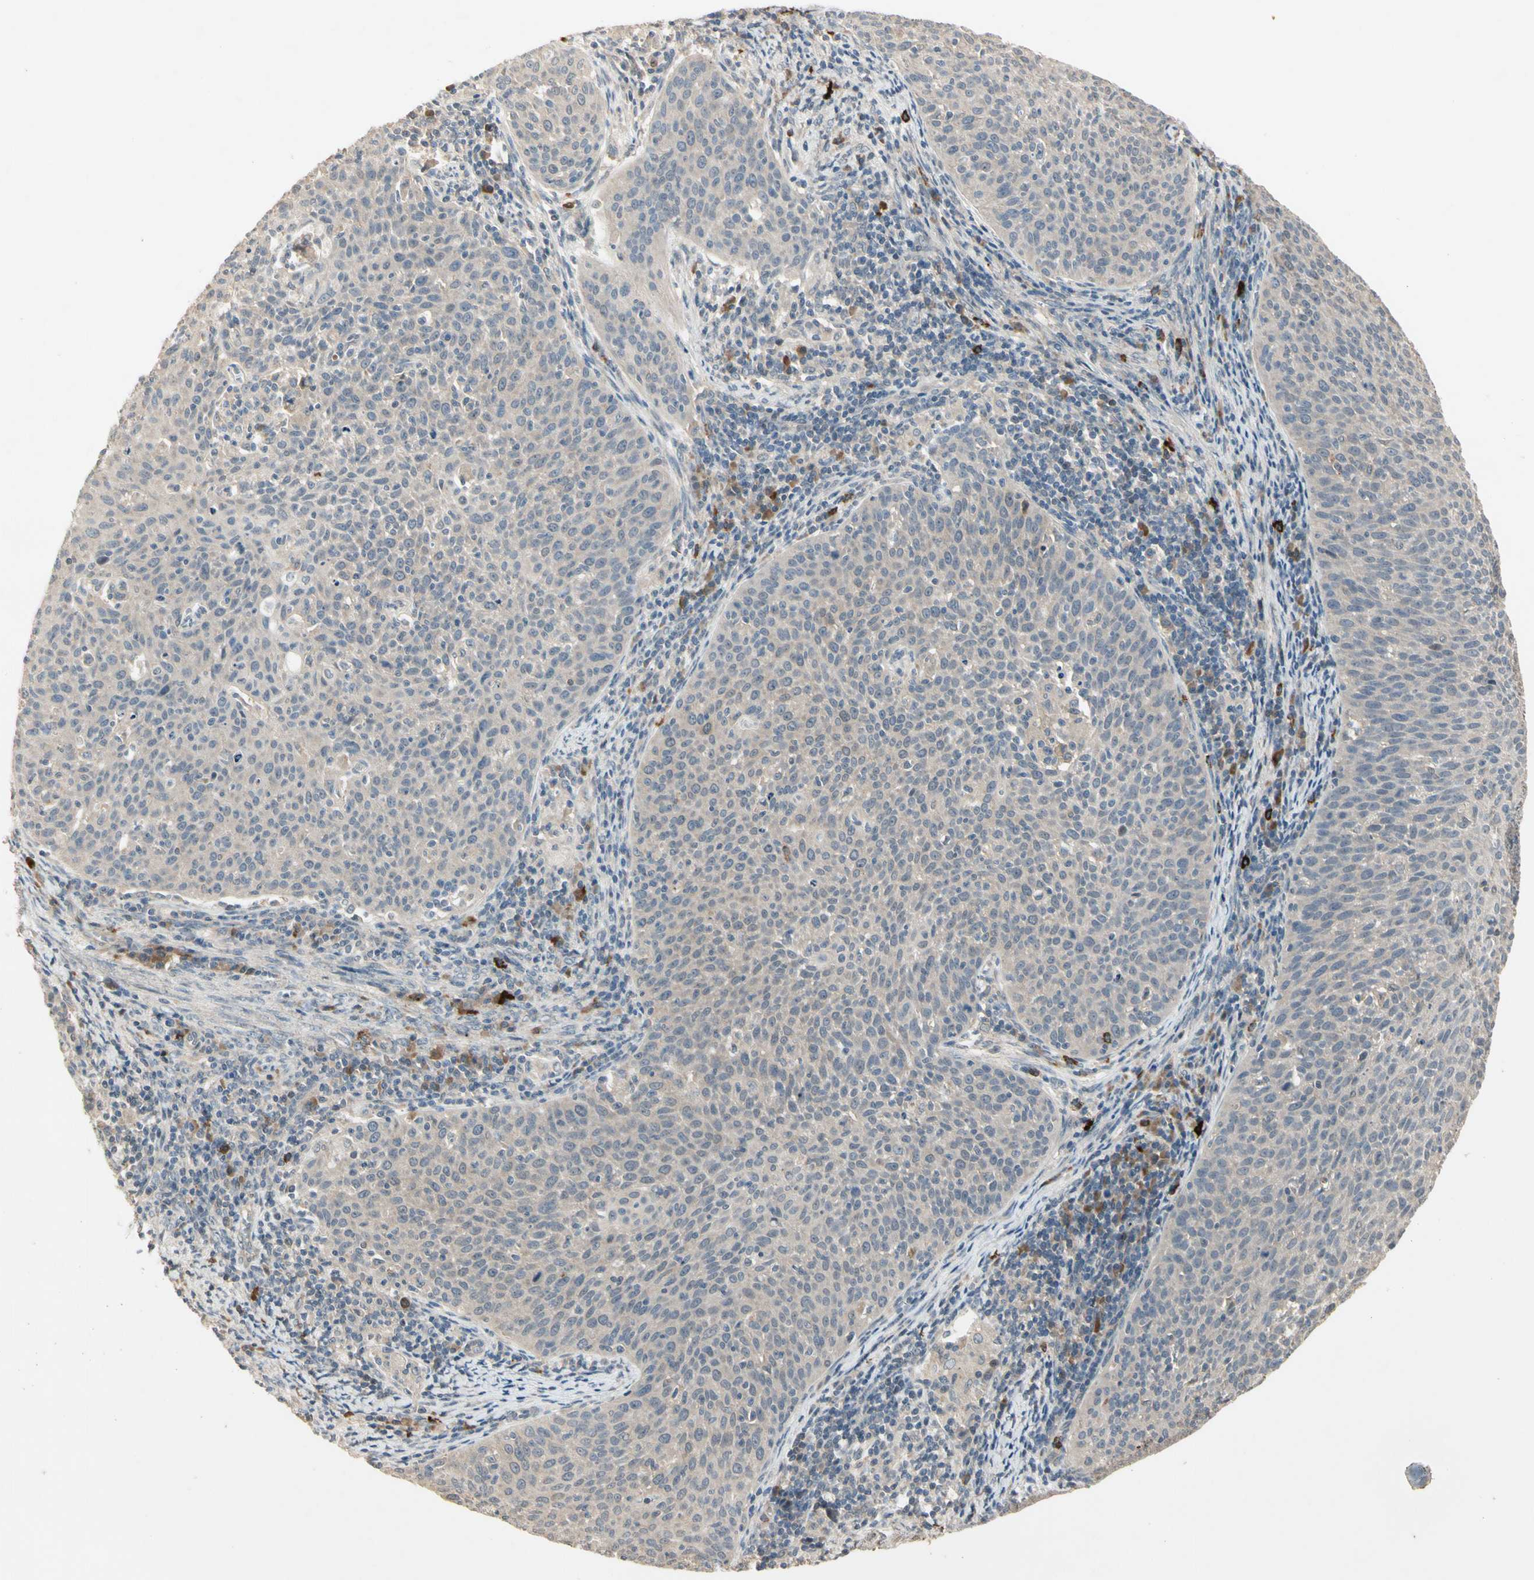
{"staining": {"intensity": "weak", "quantity": "25%-75%", "location": "cytoplasmic/membranous"}, "tissue": "cervical cancer", "cell_type": "Tumor cells", "image_type": "cancer", "snomed": [{"axis": "morphology", "description": "Squamous cell carcinoma, NOS"}, {"axis": "topography", "description": "Cervix"}], "caption": "Tumor cells reveal low levels of weak cytoplasmic/membranous staining in approximately 25%-75% of cells in human squamous cell carcinoma (cervical).", "gene": "ATG4C", "patient": {"sex": "female", "age": 38}}